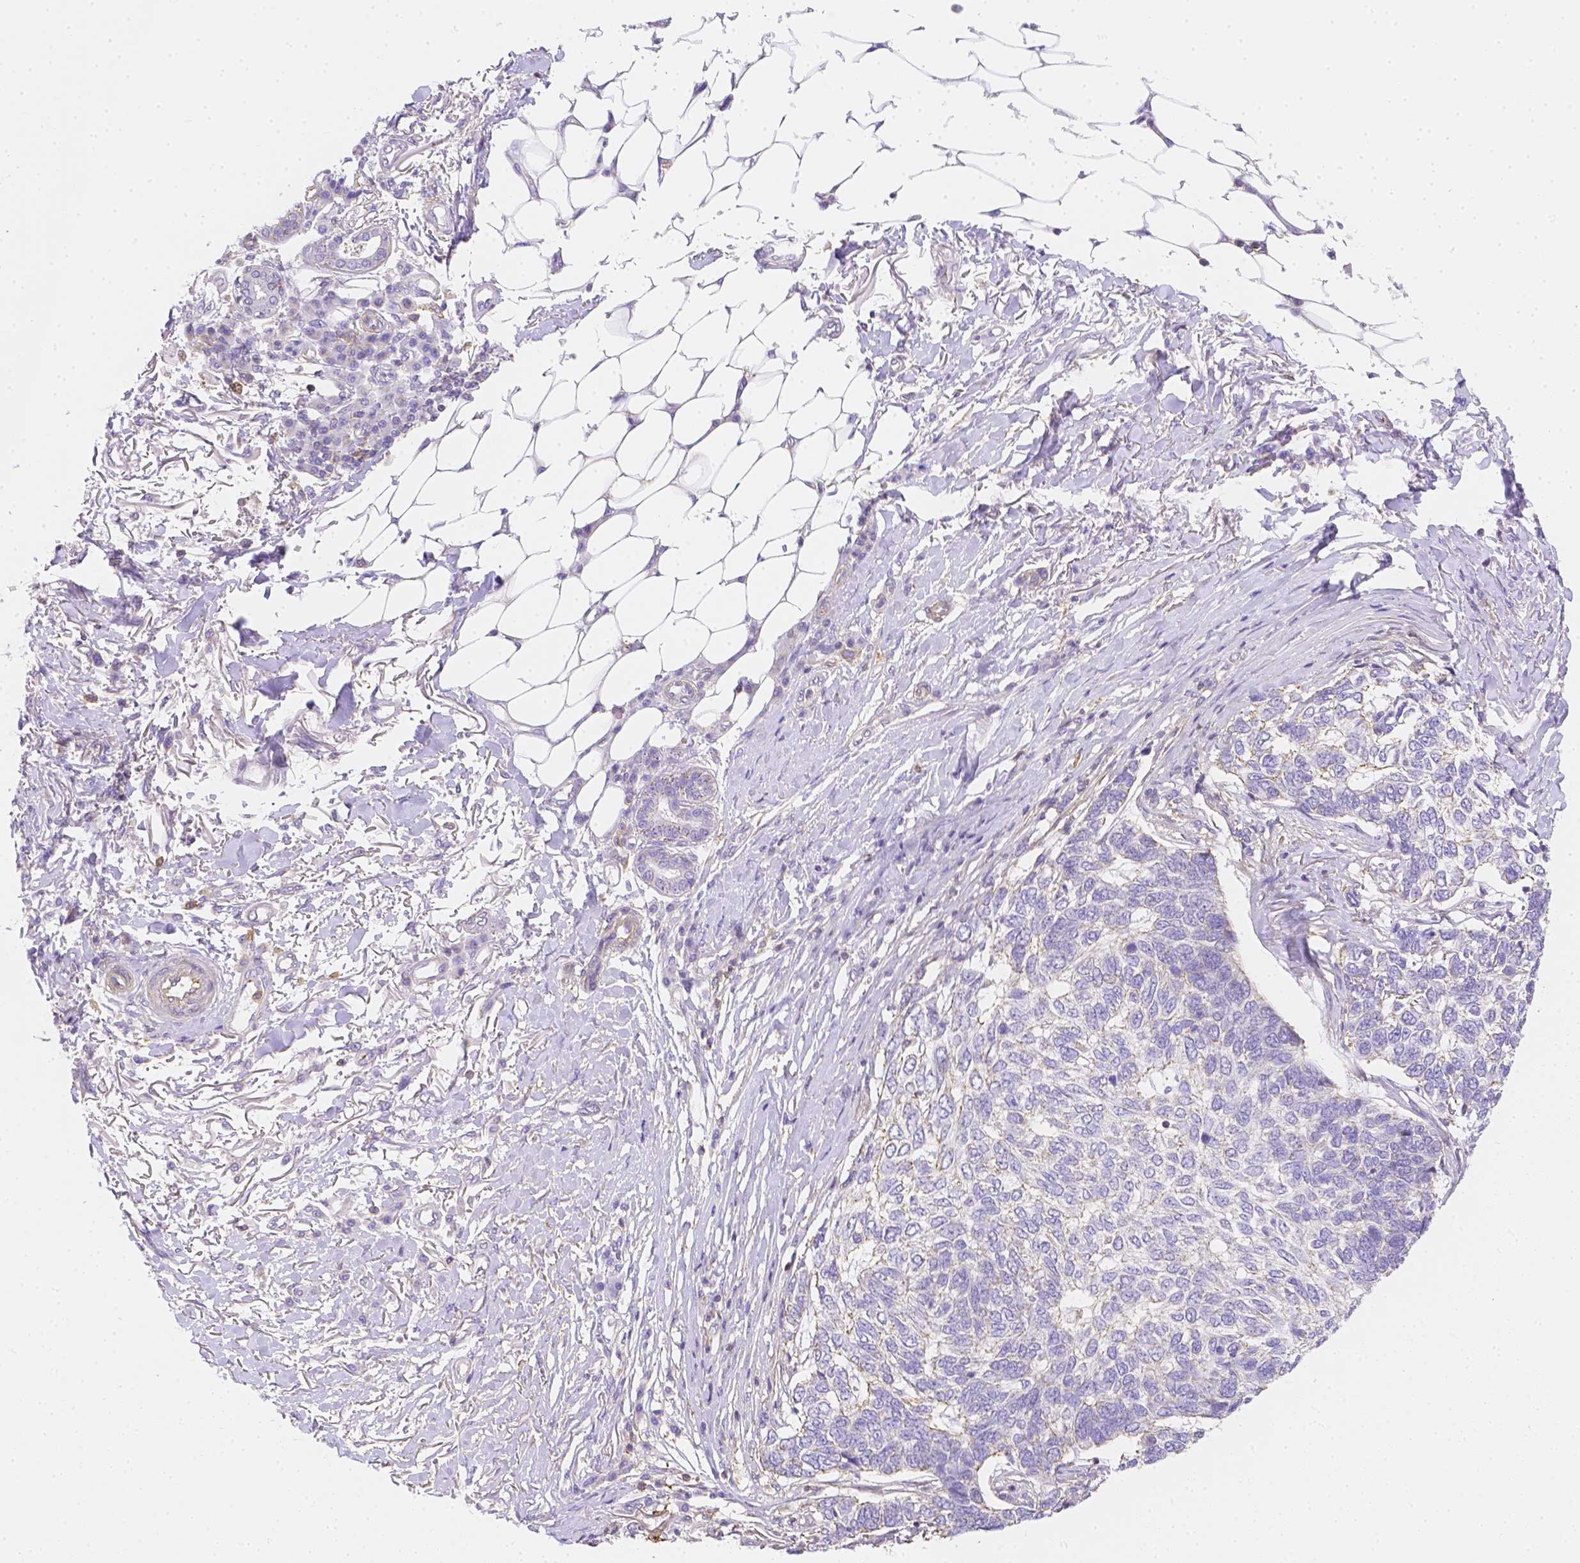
{"staining": {"intensity": "negative", "quantity": "none", "location": "none"}, "tissue": "skin cancer", "cell_type": "Tumor cells", "image_type": "cancer", "snomed": [{"axis": "morphology", "description": "Basal cell carcinoma"}, {"axis": "topography", "description": "Skin"}], "caption": "This image is of skin basal cell carcinoma stained with IHC to label a protein in brown with the nuclei are counter-stained blue. There is no expression in tumor cells.", "gene": "ASAH2", "patient": {"sex": "female", "age": 65}}